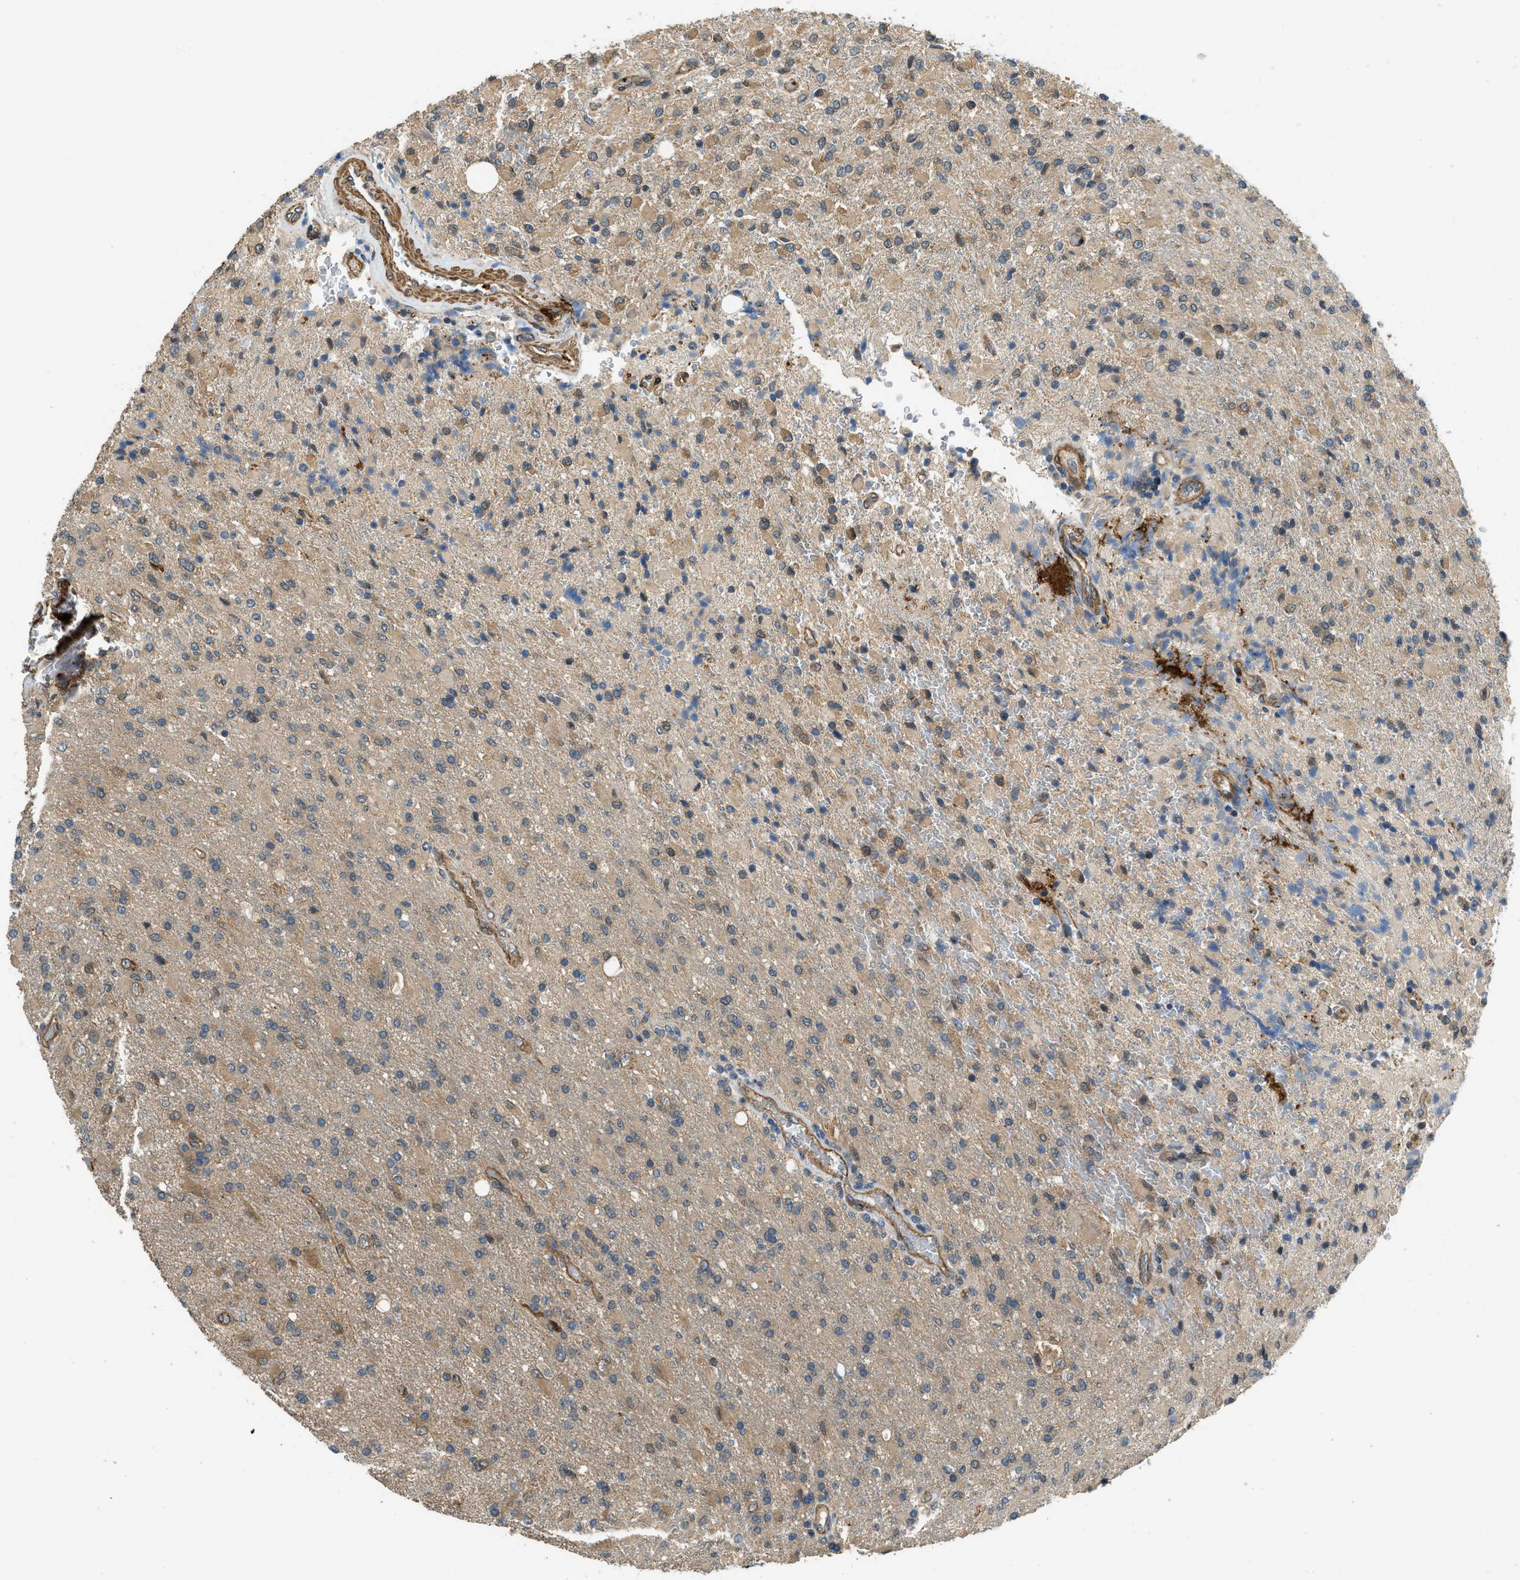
{"staining": {"intensity": "moderate", "quantity": ">75%", "location": "cytoplasmic/membranous"}, "tissue": "glioma", "cell_type": "Tumor cells", "image_type": "cancer", "snomed": [{"axis": "morphology", "description": "Glioma, malignant, High grade"}, {"axis": "topography", "description": "Brain"}], "caption": "Malignant glioma (high-grade) stained with DAB immunohistochemistry displays medium levels of moderate cytoplasmic/membranous expression in about >75% of tumor cells. The protein is stained brown, and the nuclei are stained in blue (DAB (3,3'-diaminobenzidine) IHC with brightfield microscopy, high magnification).", "gene": "CGN", "patient": {"sex": "male", "age": 71}}